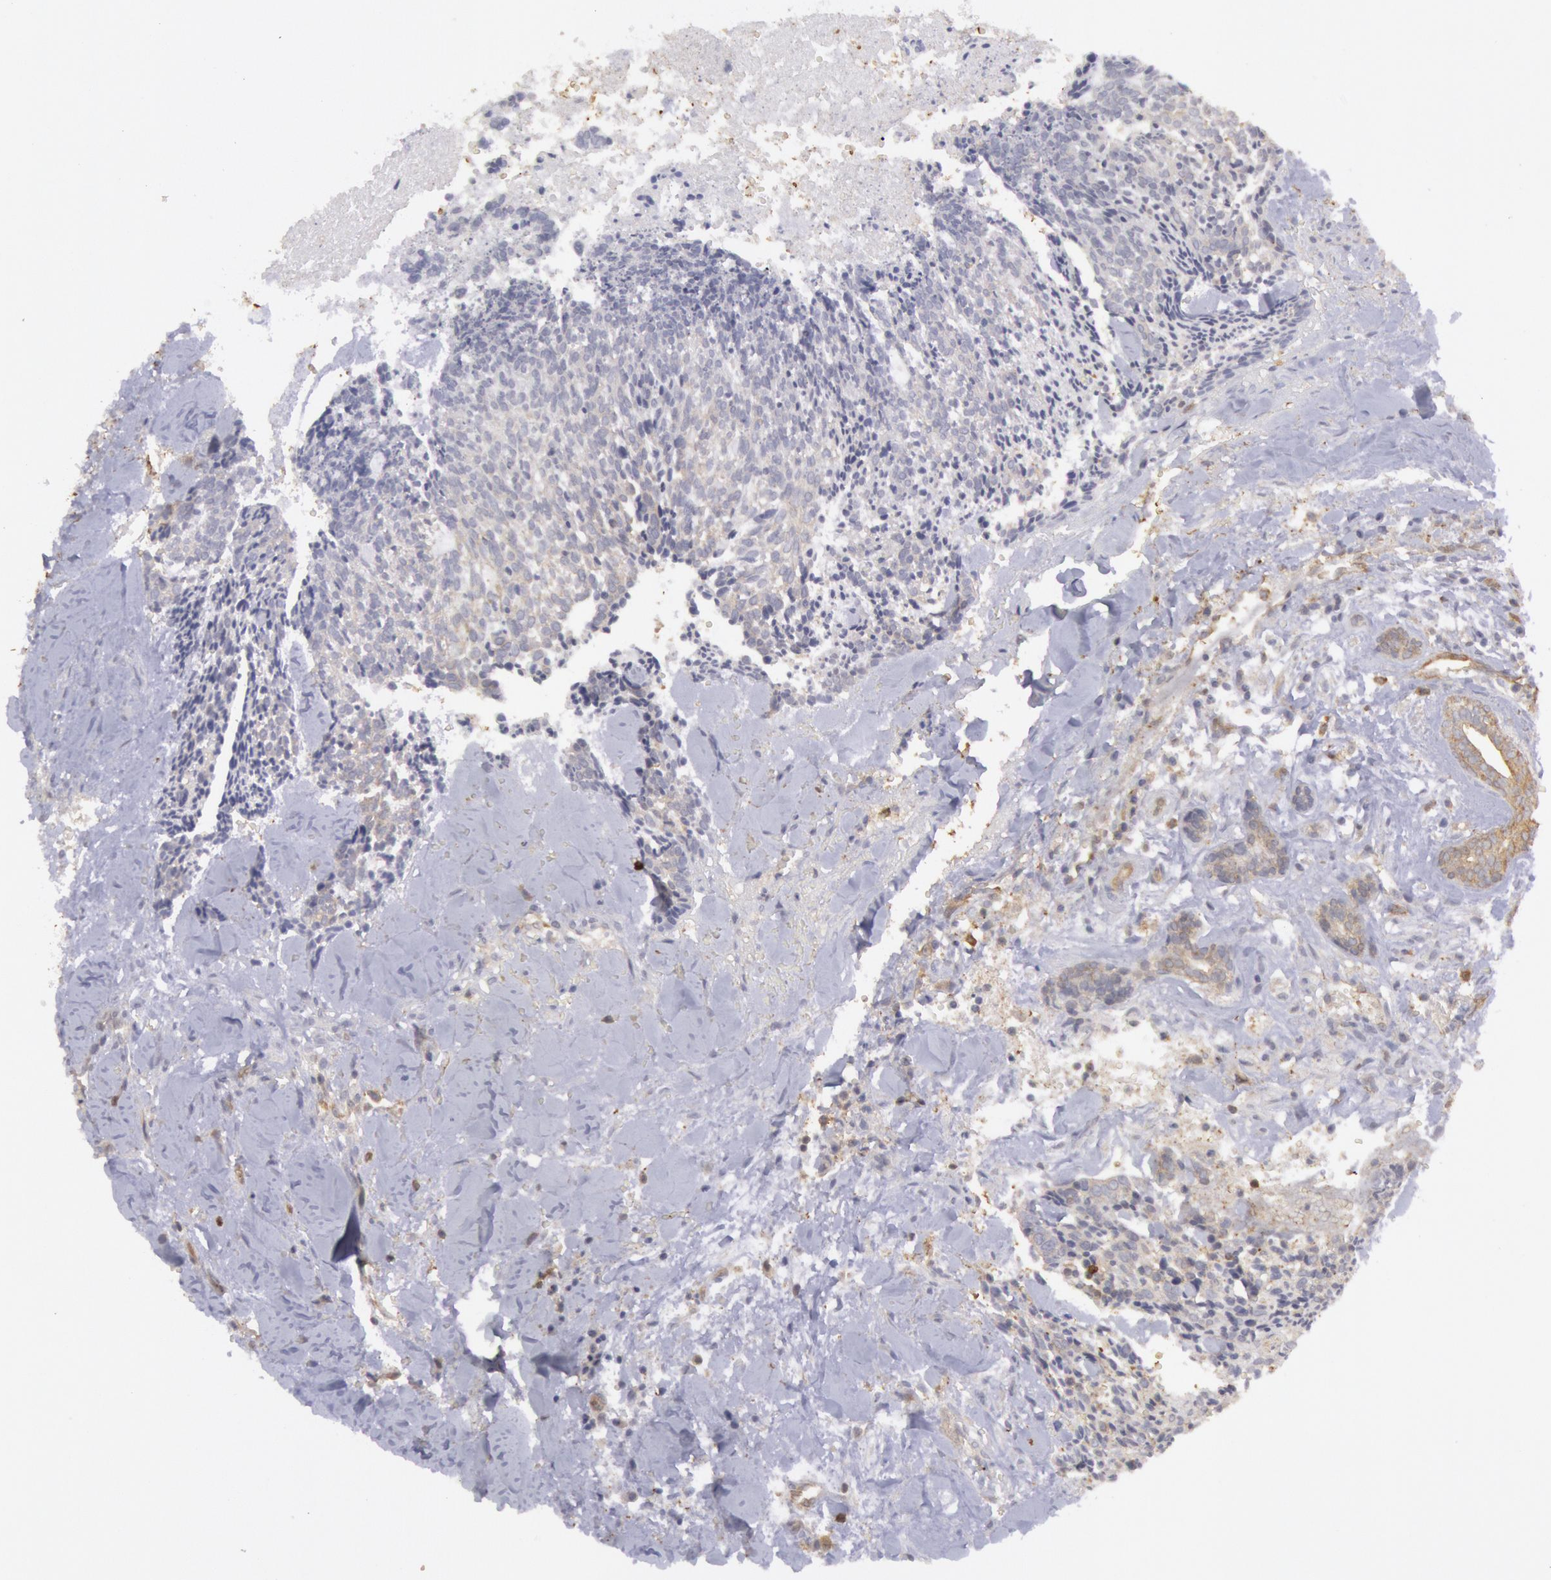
{"staining": {"intensity": "negative", "quantity": "none", "location": "none"}, "tissue": "head and neck cancer", "cell_type": "Tumor cells", "image_type": "cancer", "snomed": [{"axis": "morphology", "description": "Squamous cell carcinoma, NOS"}, {"axis": "topography", "description": "Salivary gland"}, {"axis": "topography", "description": "Head-Neck"}], "caption": "Immunohistochemical staining of human head and neck squamous cell carcinoma displays no significant positivity in tumor cells.", "gene": "IKBKB", "patient": {"sex": "male", "age": 70}}